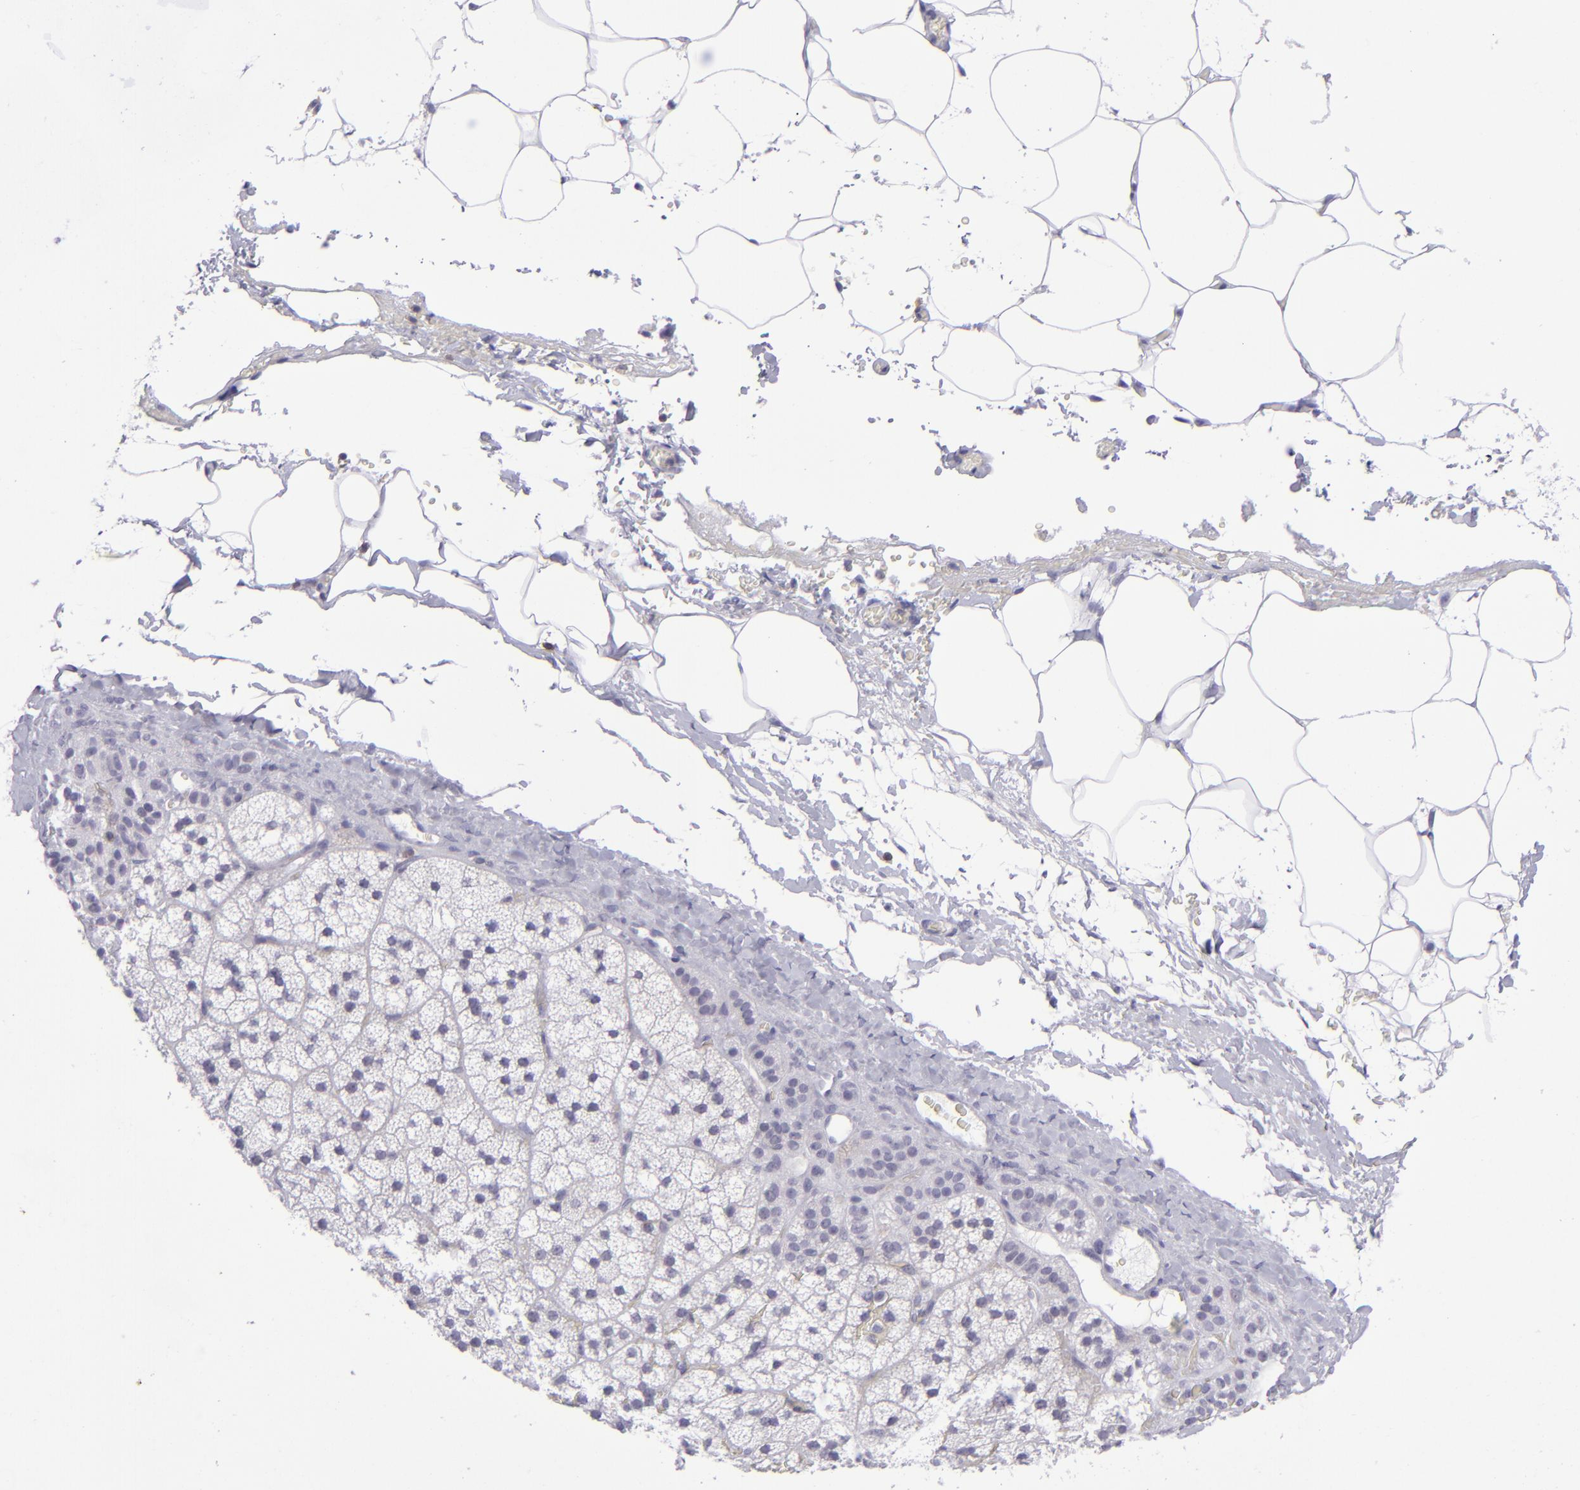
{"staining": {"intensity": "negative", "quantity": "none", "location": "none"}, "tissue": "adrenal gland", "cell_type": "Glandular cells", "image_type": "normal", "snomed": [{"axis": "morphology", "description": "Normal tissue, NOS"}, {"axis": "topography", "description": "Adrenal gland"}], "caption": "IHC of unremarkable adrenal gland displays no staining in glandular cells. The staining is performed using DAB brown chromogen with nuclei counter-stained in using hematoxylin.", "gene": "CD48", "patient": {"sex": "male", "age": 35}}